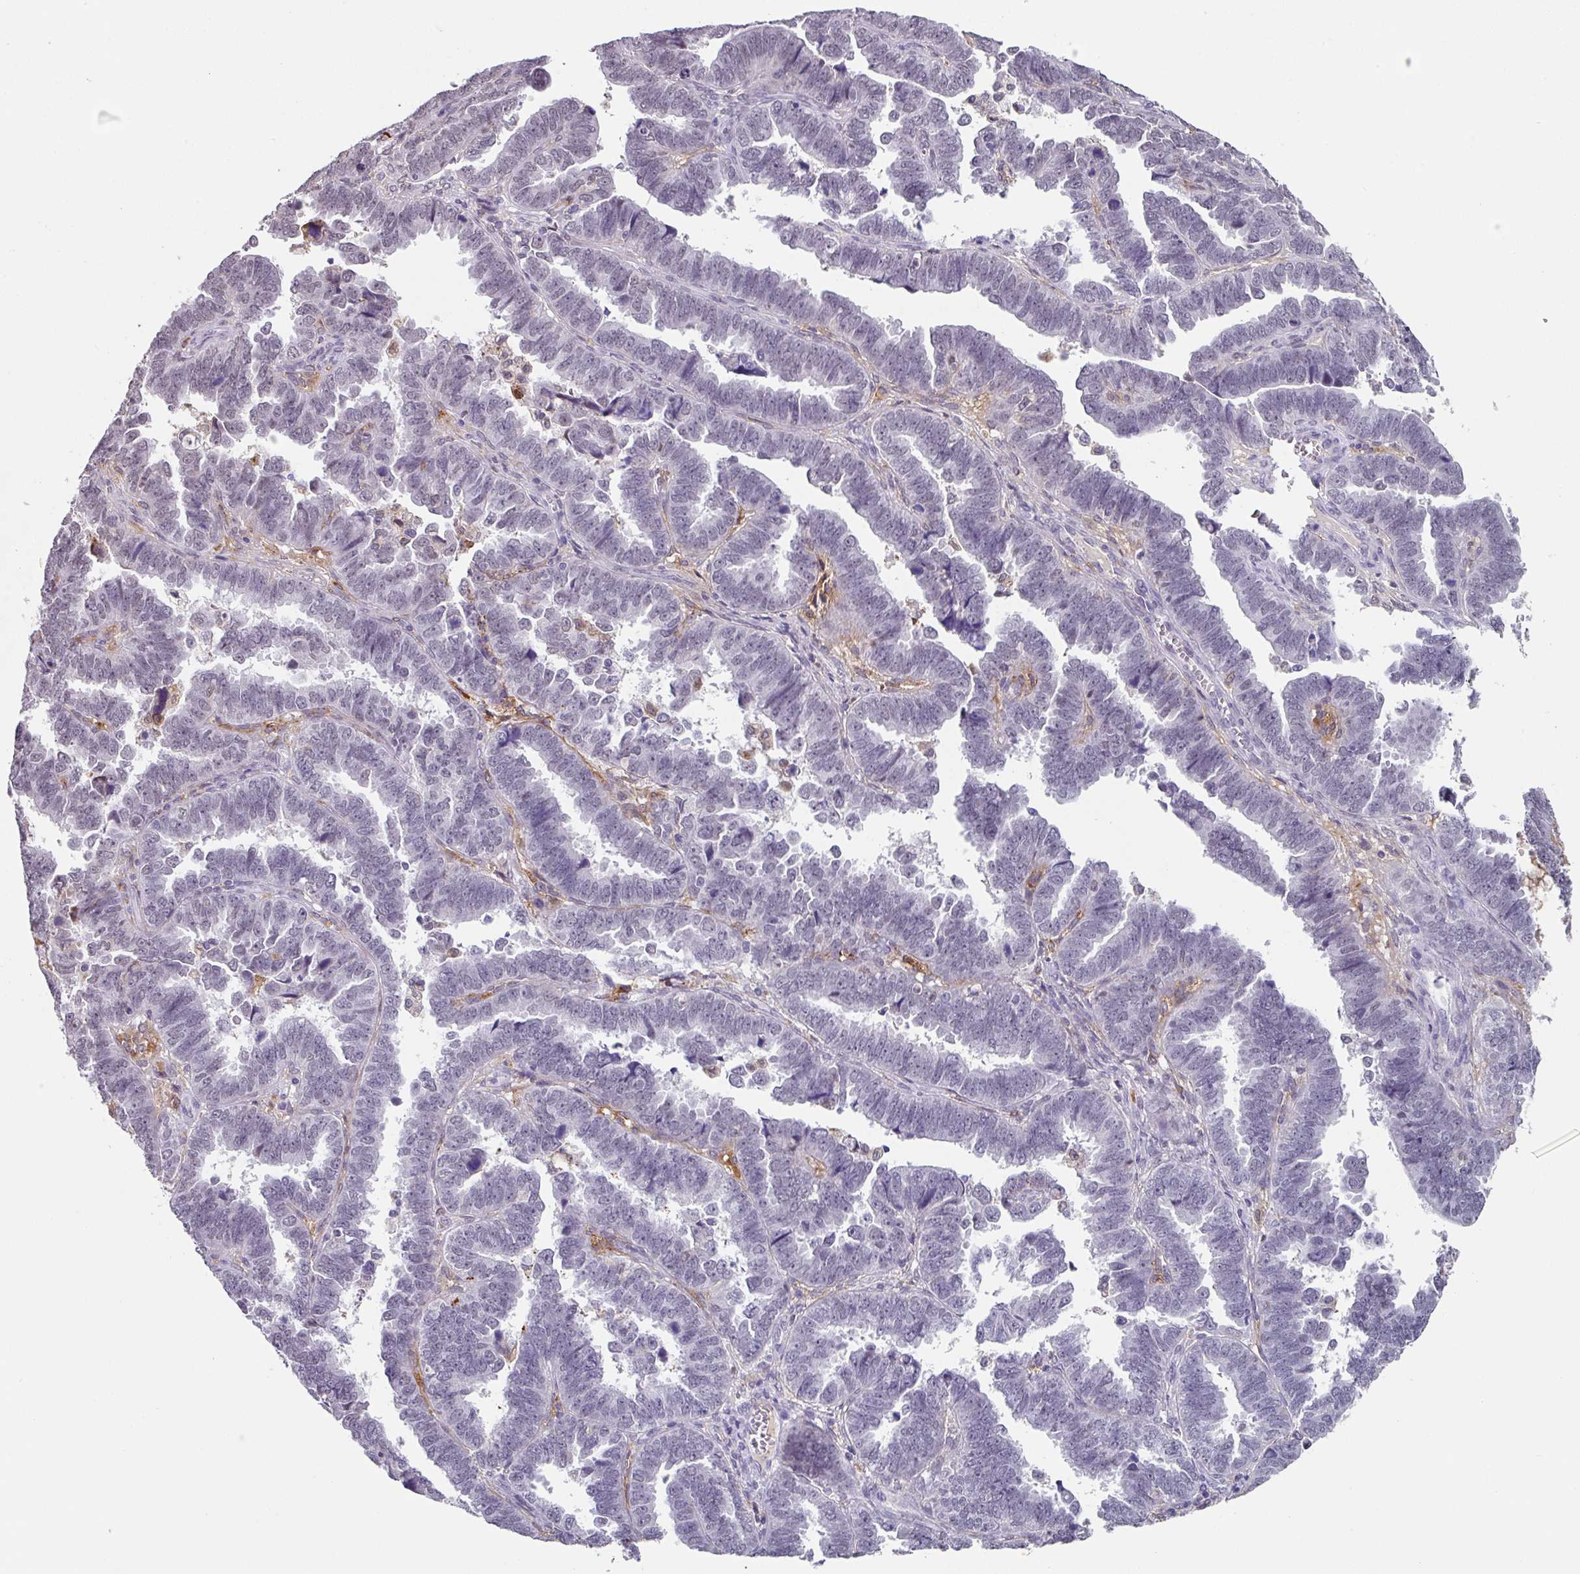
{"staining": {"intensity": "negative", "quantity": "none", "location": "none"}, "tissue": "endometrial cancer", "cell_type": "Tumor cells", "image_type": "cancer", "snomed": [{"axis": "morphology", "description": "Adenocarcinoma, NOS"}, {"axis": "topography", "description": "Endometrium"}], "caption": "Immunohistochemistry (IHC) image of human endometrial adenocarcinoma stained for a protein (brown), which demonstrates no staining in tumor cells.", "gene": "C1QB", "patient": {"sex": "female", "age": 75}}